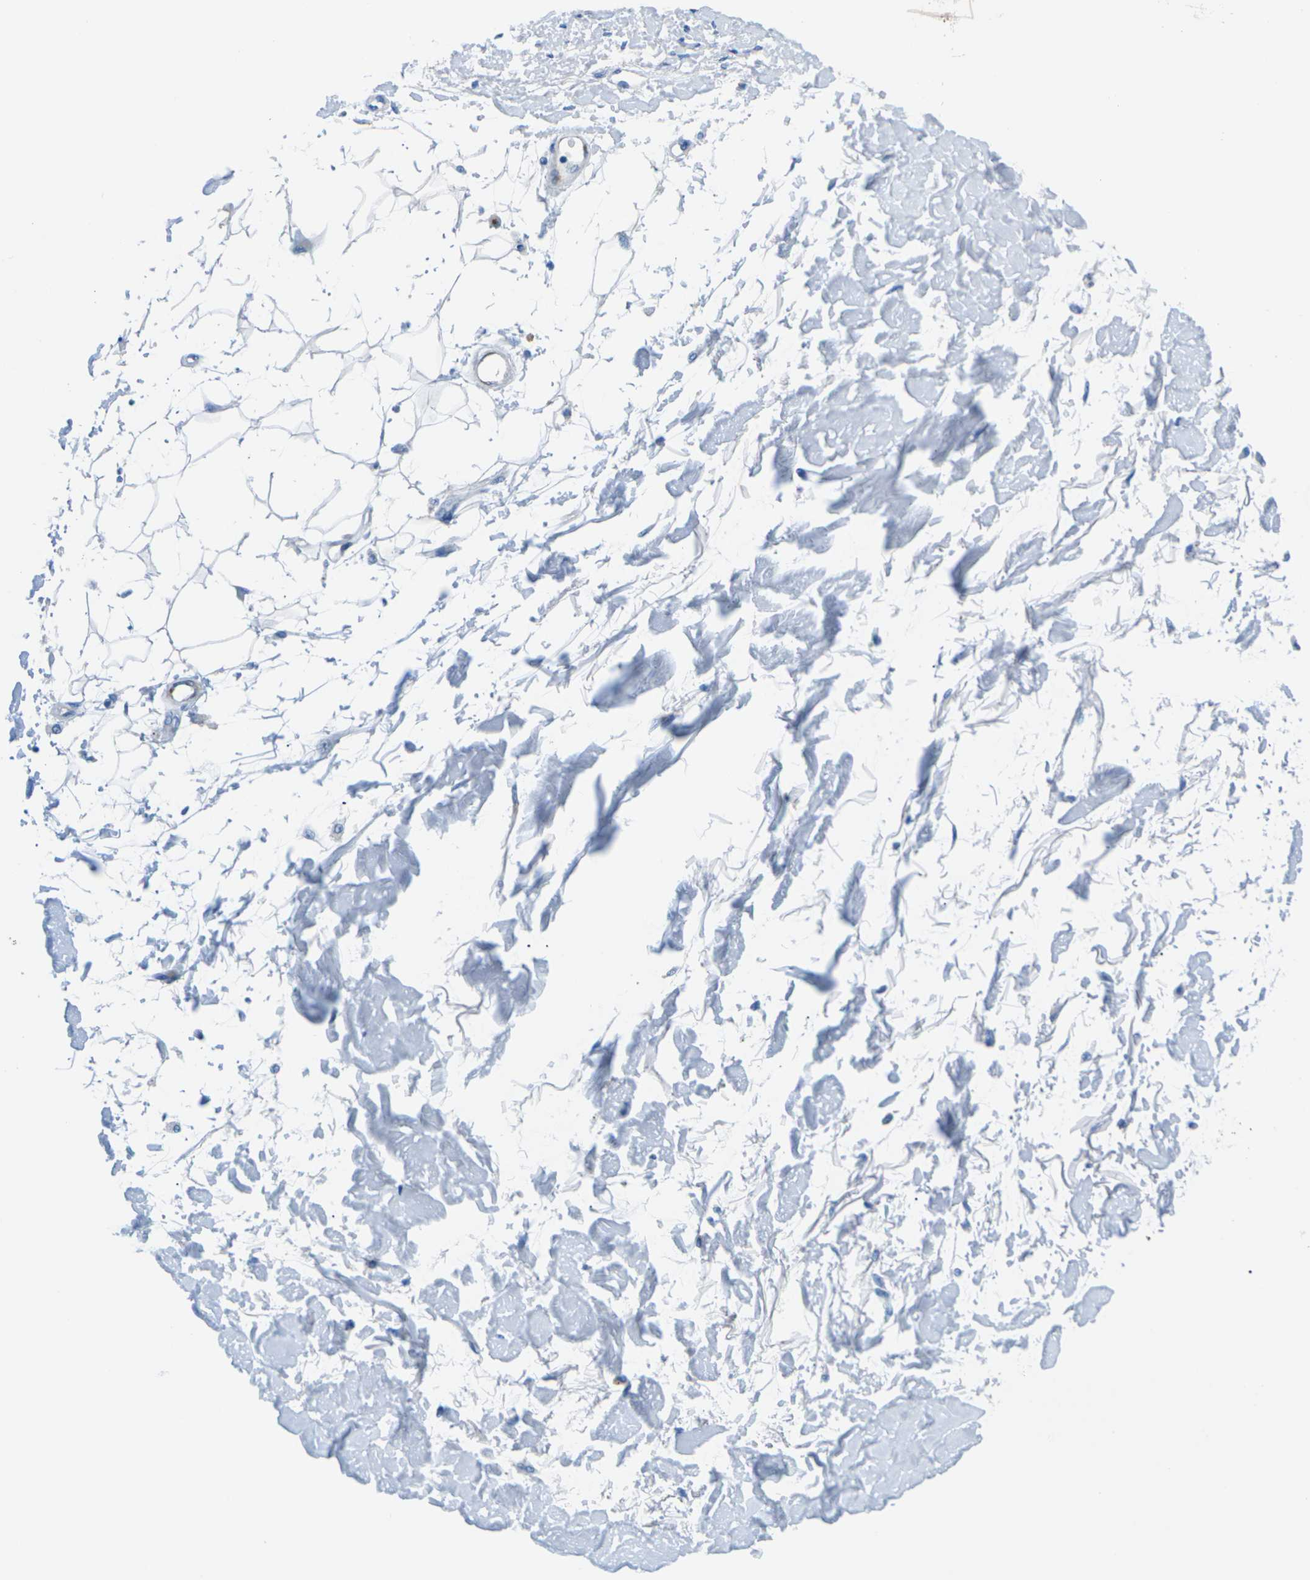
{"staining": {"intensity": "negative", "quantity": "none", "location": "none"}, "tissue": "adipose tissue", "cell_type": "Adipocytes", "image_type": "normal", "snomed": [{"axis": "morphology", "description": "Squamous cell carcinoma, NOS"}, {"axis": "topography", "description": "Skin"}], "caption": "This is a histopathology image of immunohistochemistry staining of normal adipose tissue, which shows no expression in adipocytes.", "gene": "SYNGR2", "patient": {"sex": "male", "age": 83}}